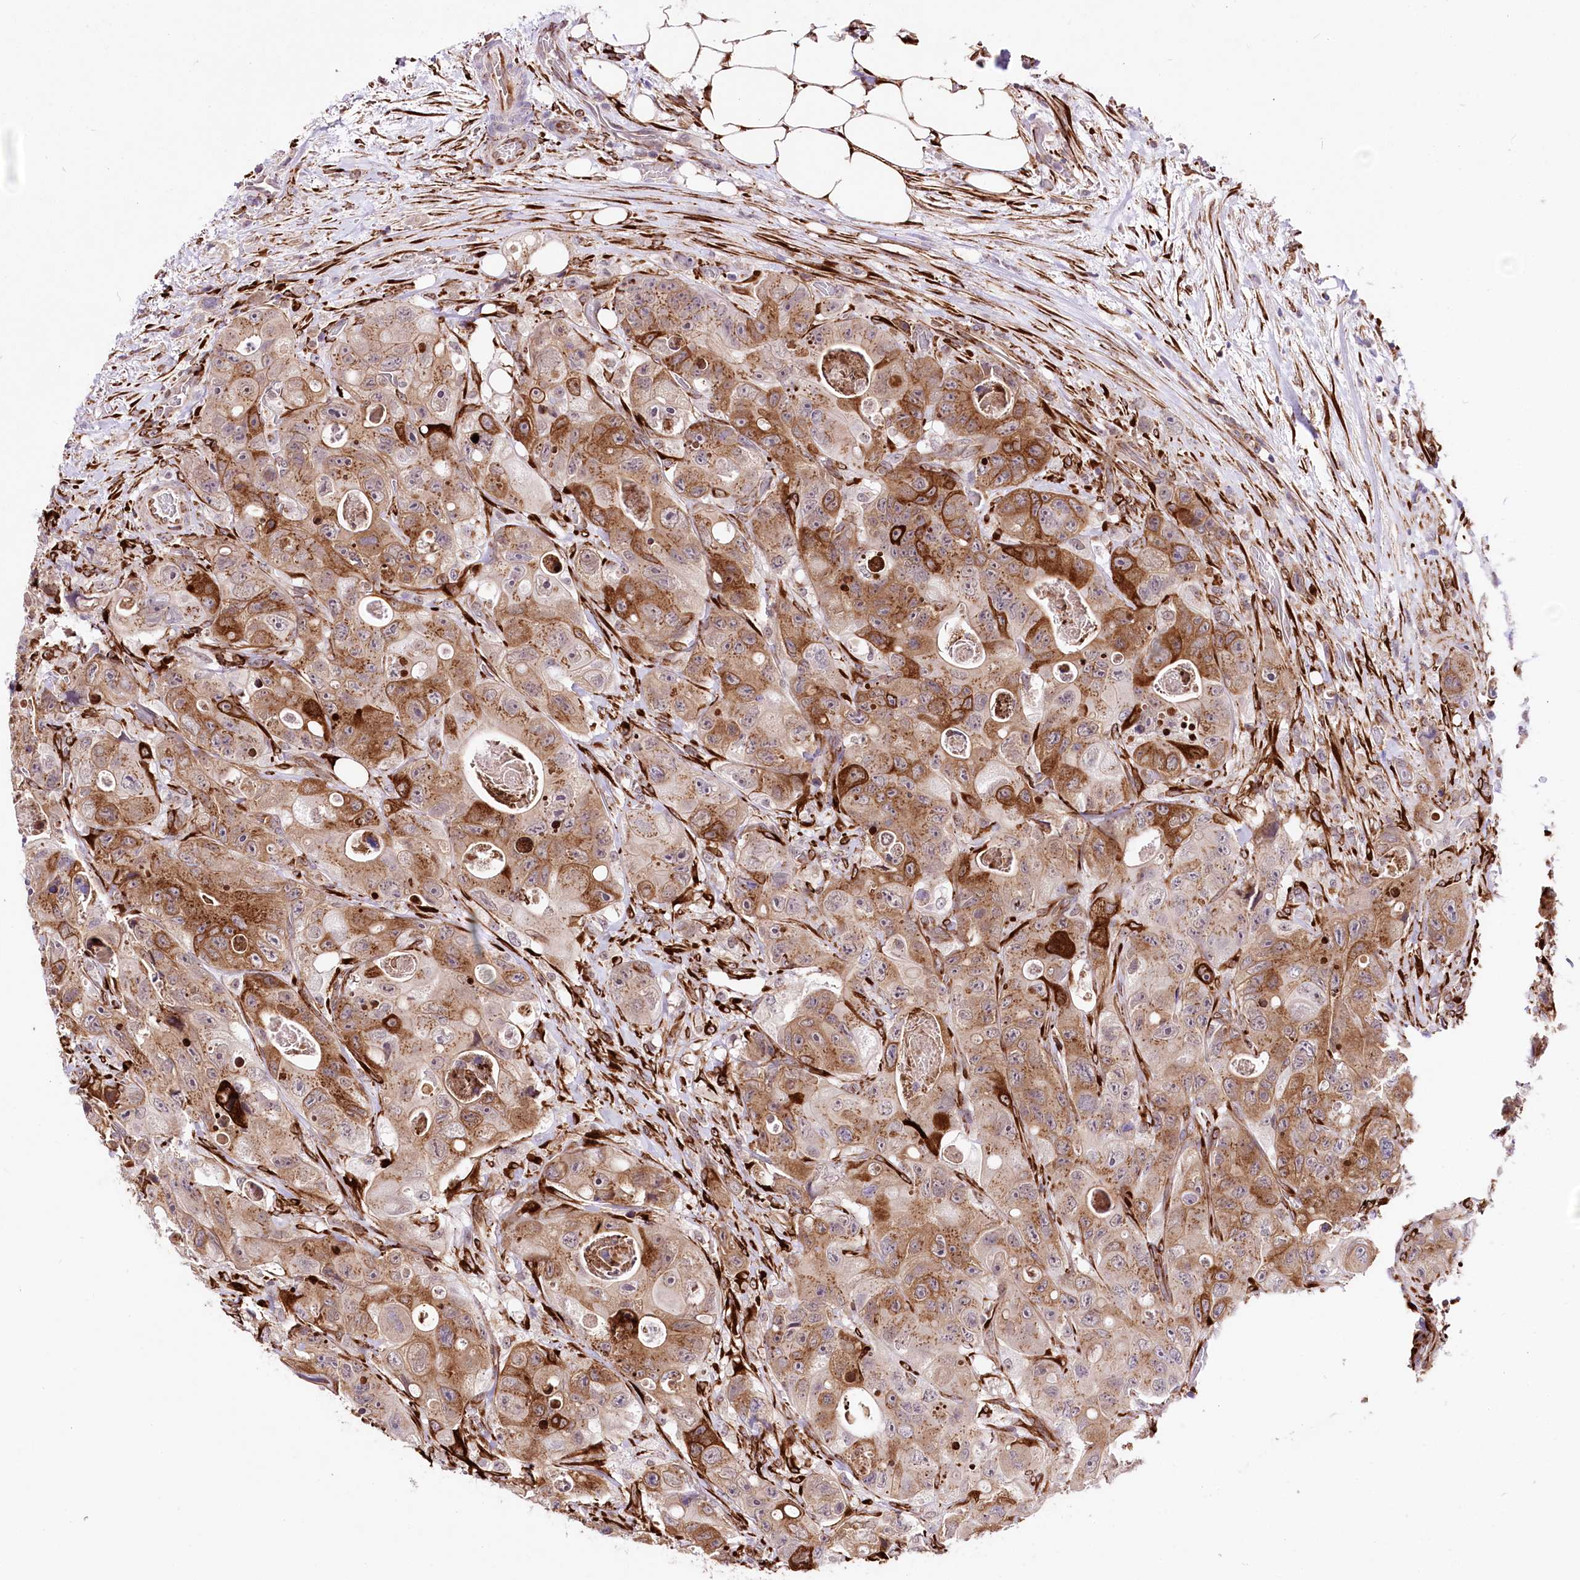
{"staining": {"intensity": "moderate", "quantity": ">75%", "location": "cytoplasmic/membranous"}, "tissue": "colorectal cancer", "cell_type": "Tumor cells", "image_type": "cancer", "snomed": [{"axis": "morphology", "description": "Adenocarcinoma, NOS"}, {"axis": "topography", "description": "Colon"}], "caption": "This histopathology image exhibits IHC staining of human colorectal adenocarcinoma, with medium moderate cytoplasmic/membranous expression in approximately >75% of tumor cells.", "gene": "WWC1", "patient": {"sex": "female", "age": 46}}